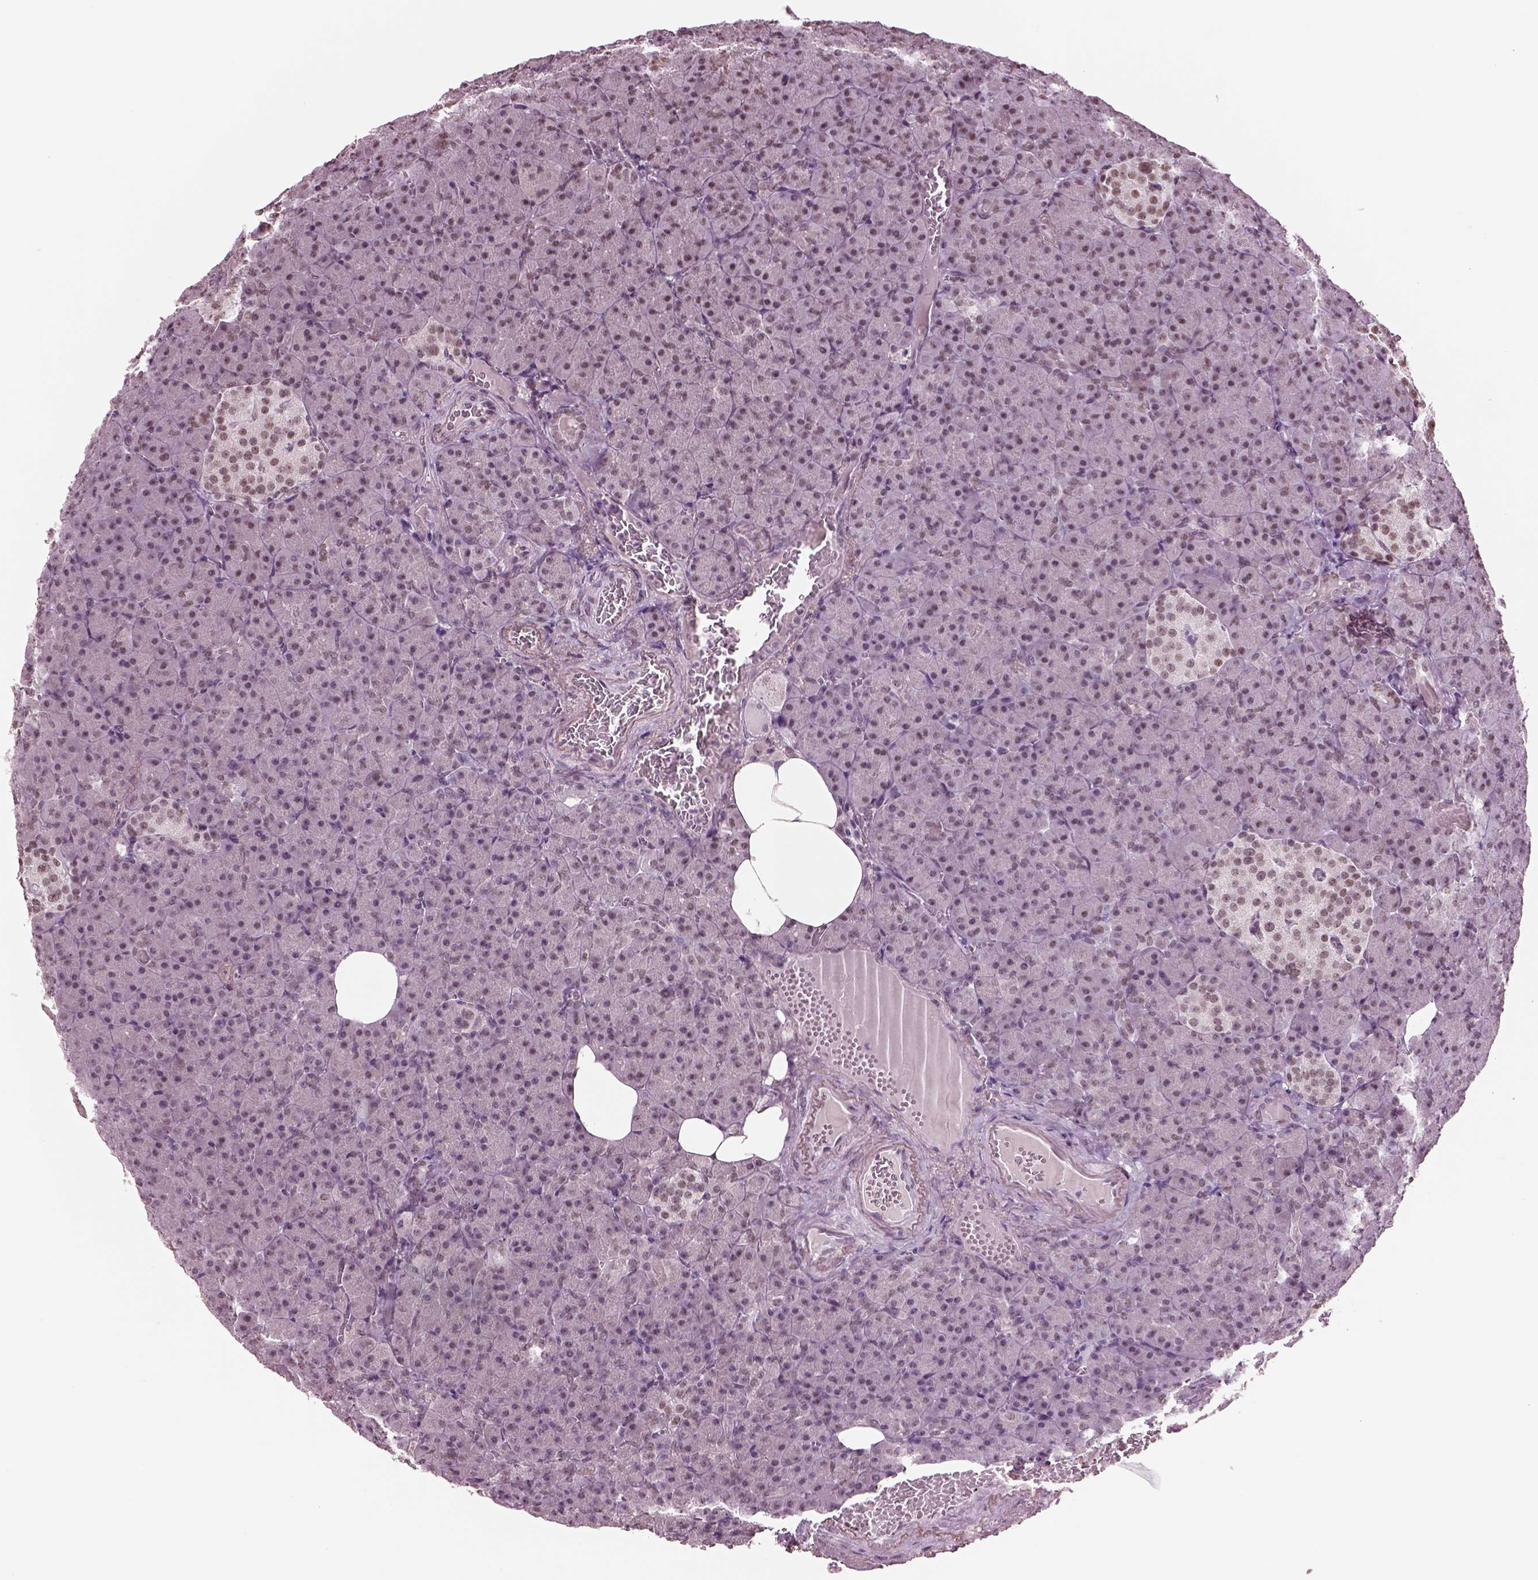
{"staining": {"intensity": "moderate", "quantity": "25%-75%", "location": "nuclear"}, "tissue": "pancreas", "cell_type": "Exocrine glandular cells", "image_type": "normal", "snomed": [{"axis": "morphology", "description": "Normal tissue, NOS"}, {"axis": "topography", "description": "Pancreas"}], "caption": "The immunohistochemical stain highlights moderate nuclear positivity in exocrine glandular cells of unremarkable pancreas. (Brightfield microscopy of DAB IHC at high magnification).", "gene": "SEPHS1", "patient": {"sex": "female", "age": 74}}